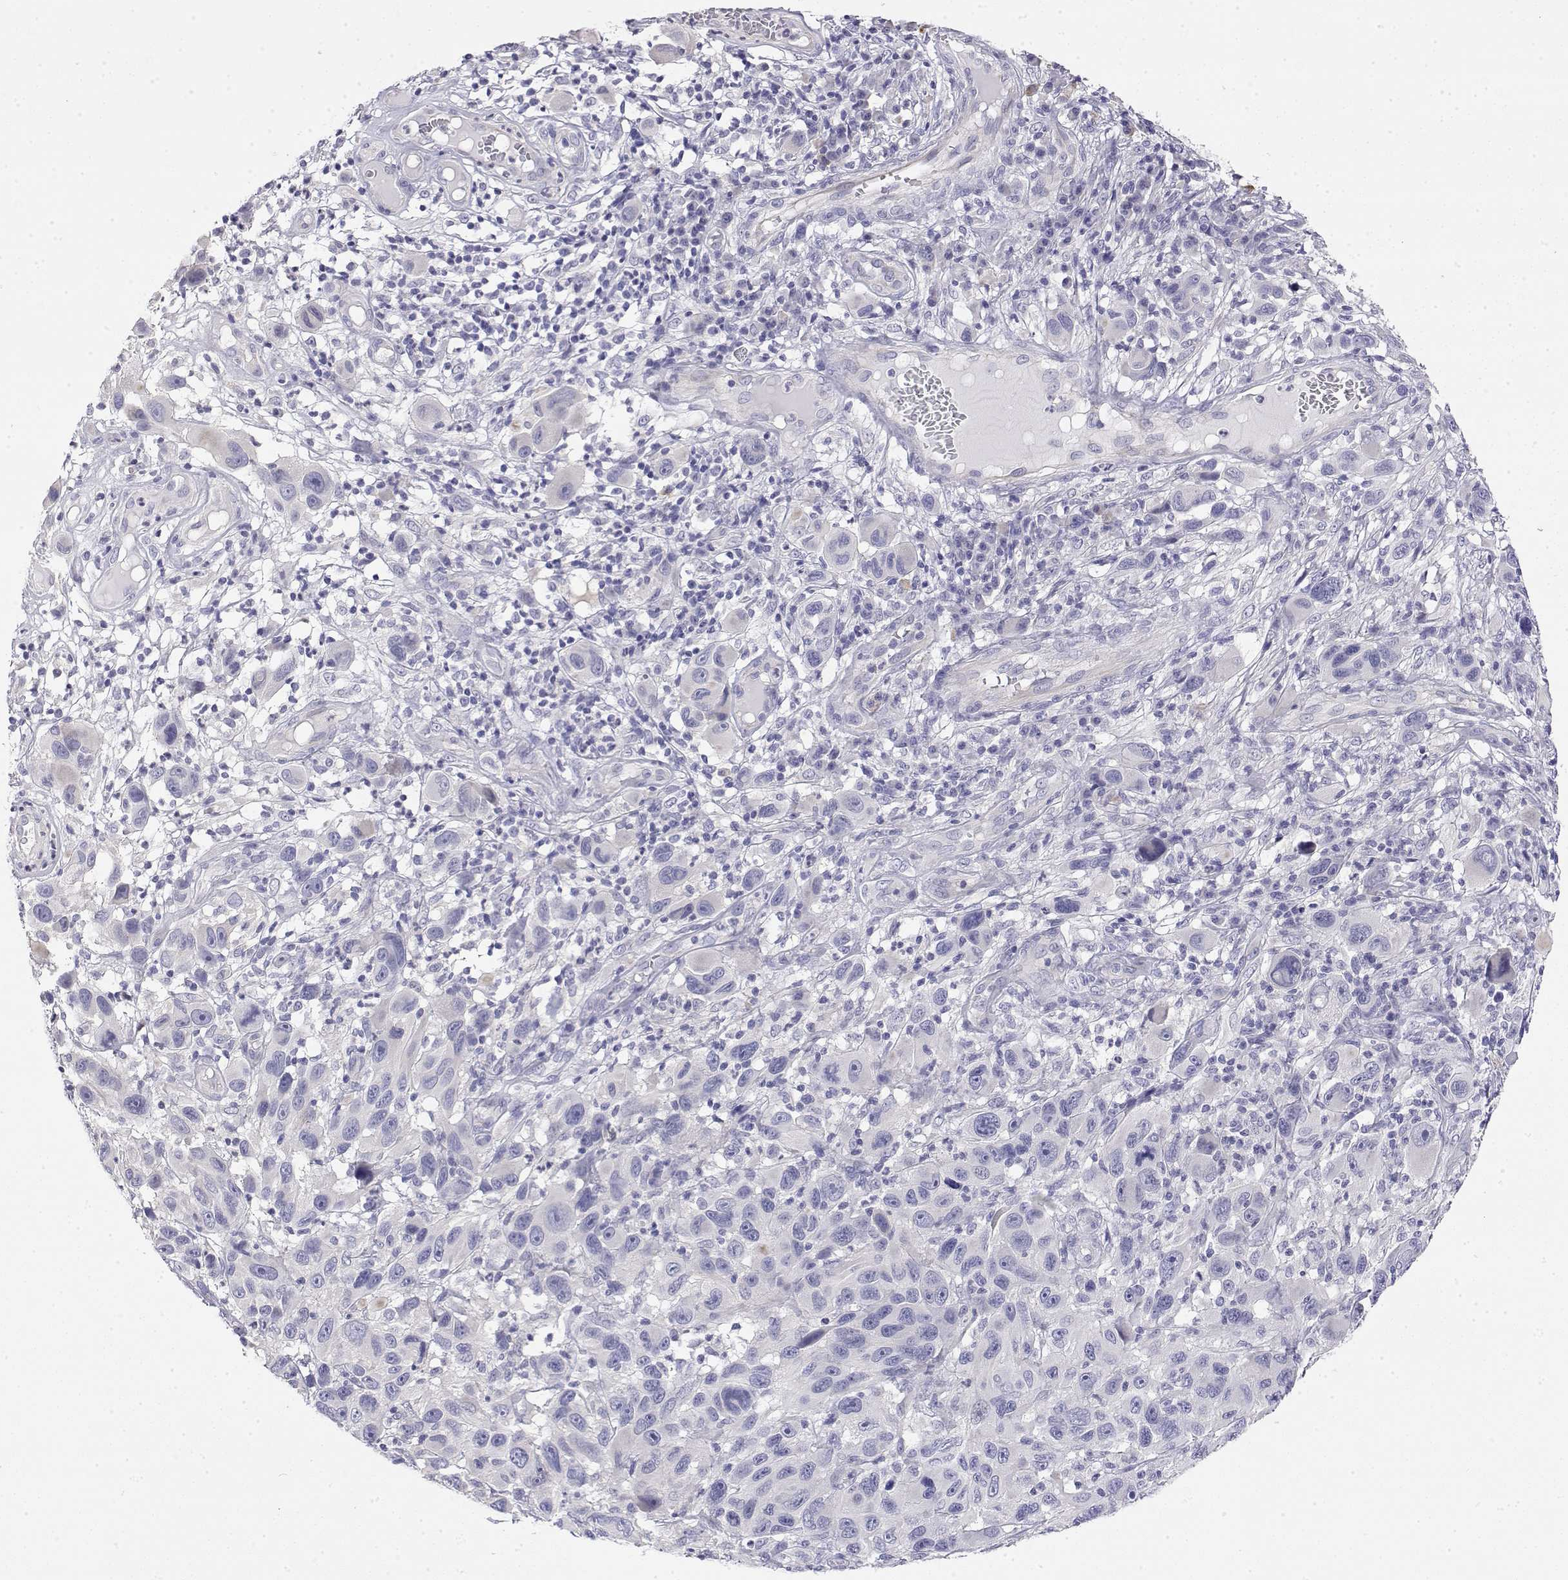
{"staining": {"intensity": "negative", "quantity": "none", "location": "none"}, "tissue": "melanoma", "cell_type": "Tumor cells", "image_type": "cancer", "snomed": [{"axis": "morphology", "description": "Malignant melanoma, NOS"}, {"axis": "topography", "description": "Skin"}], "caption": "An image of melanoma stained for a protein demonstrates no brown staining in tumor cells.", "gene": "LY6D", "patient": {"sex": "male", "age": 53}}